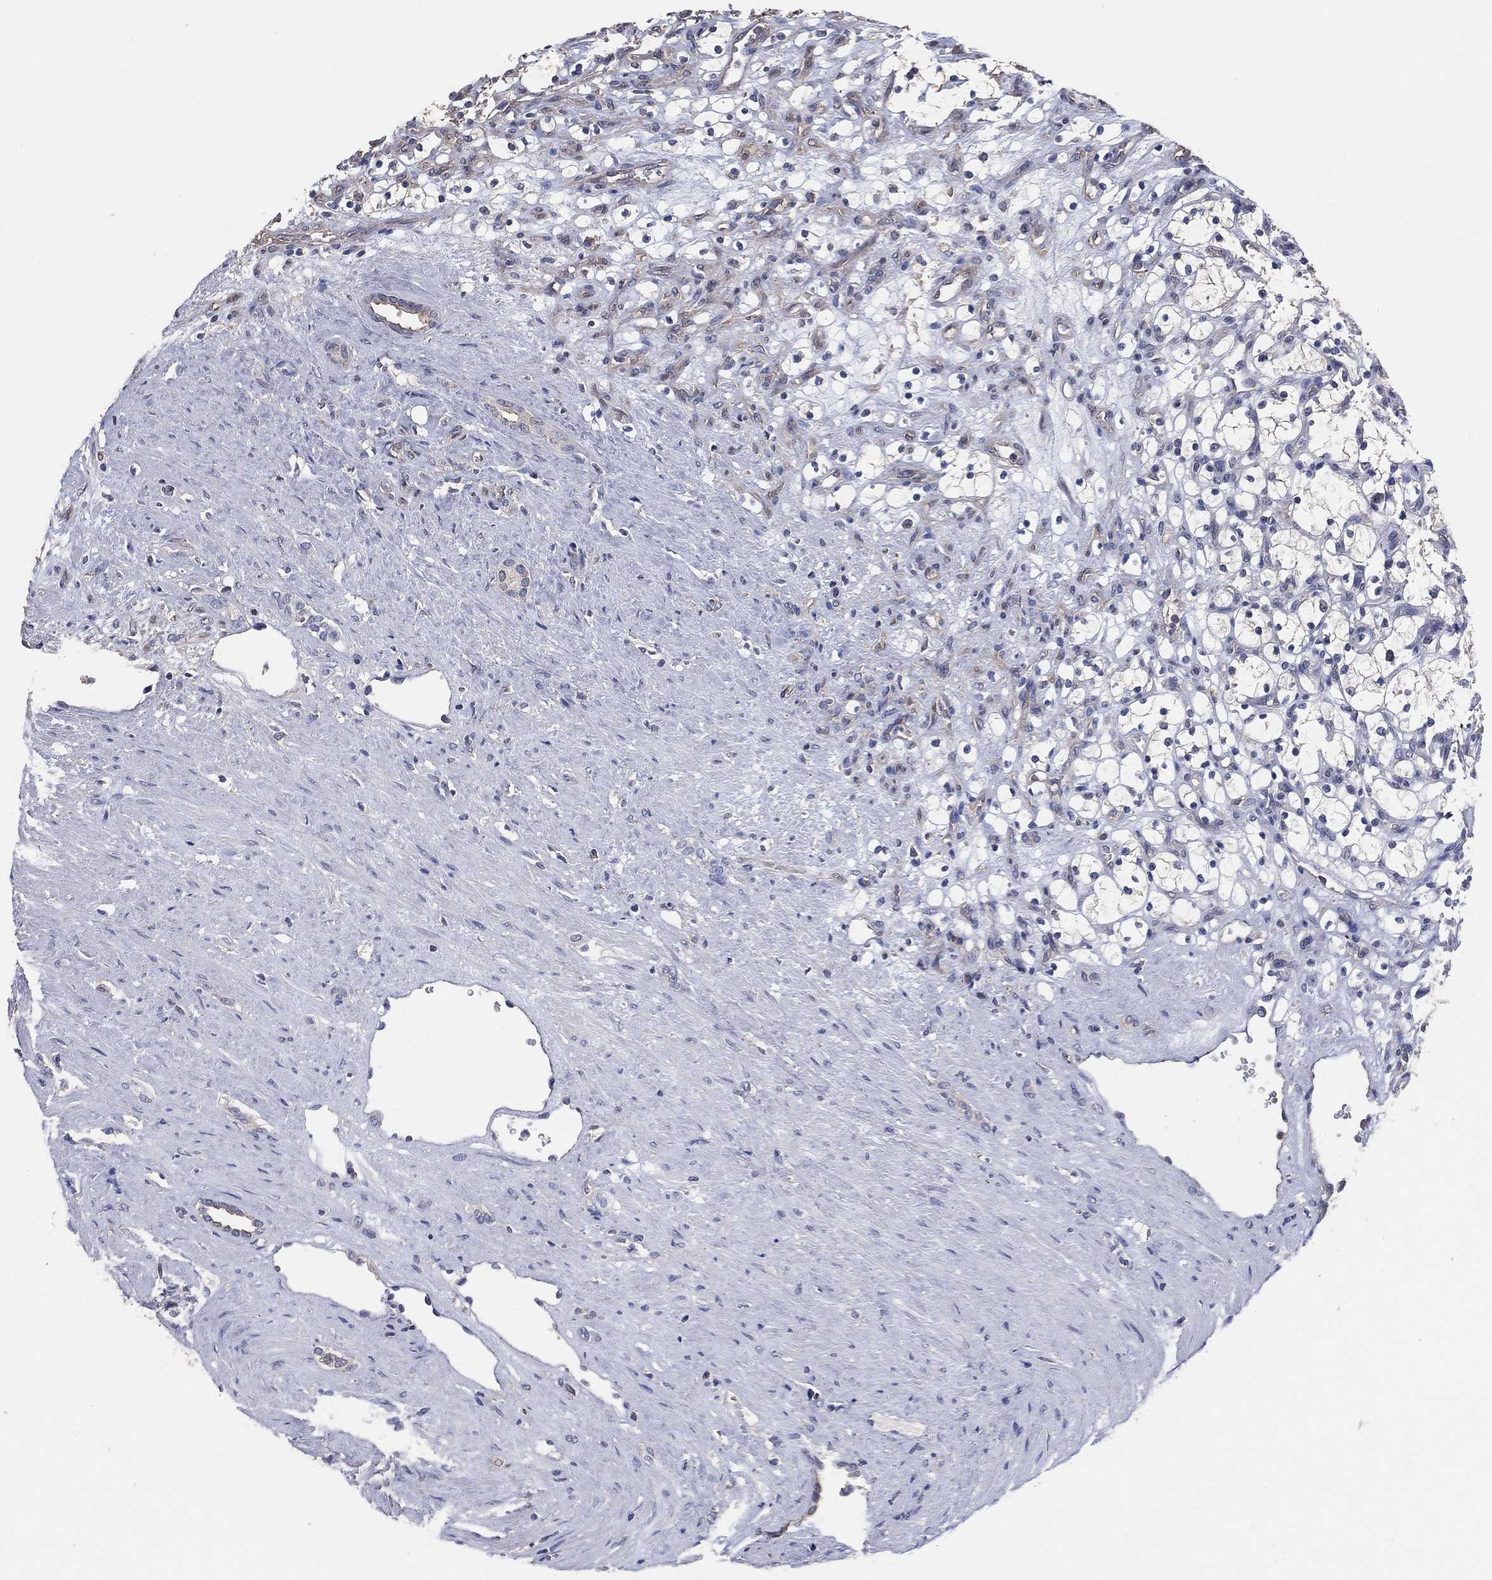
{"staining": {"intensity": "weak", "quantity": "<25%", "location": "cytoplasmic/membranous"}, "tissue": "renal cancer", "cell_type": "Tumor cells", "image_type": "cancer", "snomed": [{"axis": "morphology", "description": "Adenocarcinoma, NOS"}, {"axis": "topography", "description": "Kidney"}], "caption": "A histopathology image of human renal cancer (adenocarcinoma) is negative for staining in tumor cells.", "gene": "KLK5", "patient": {"sex": "female", "age": 69}}